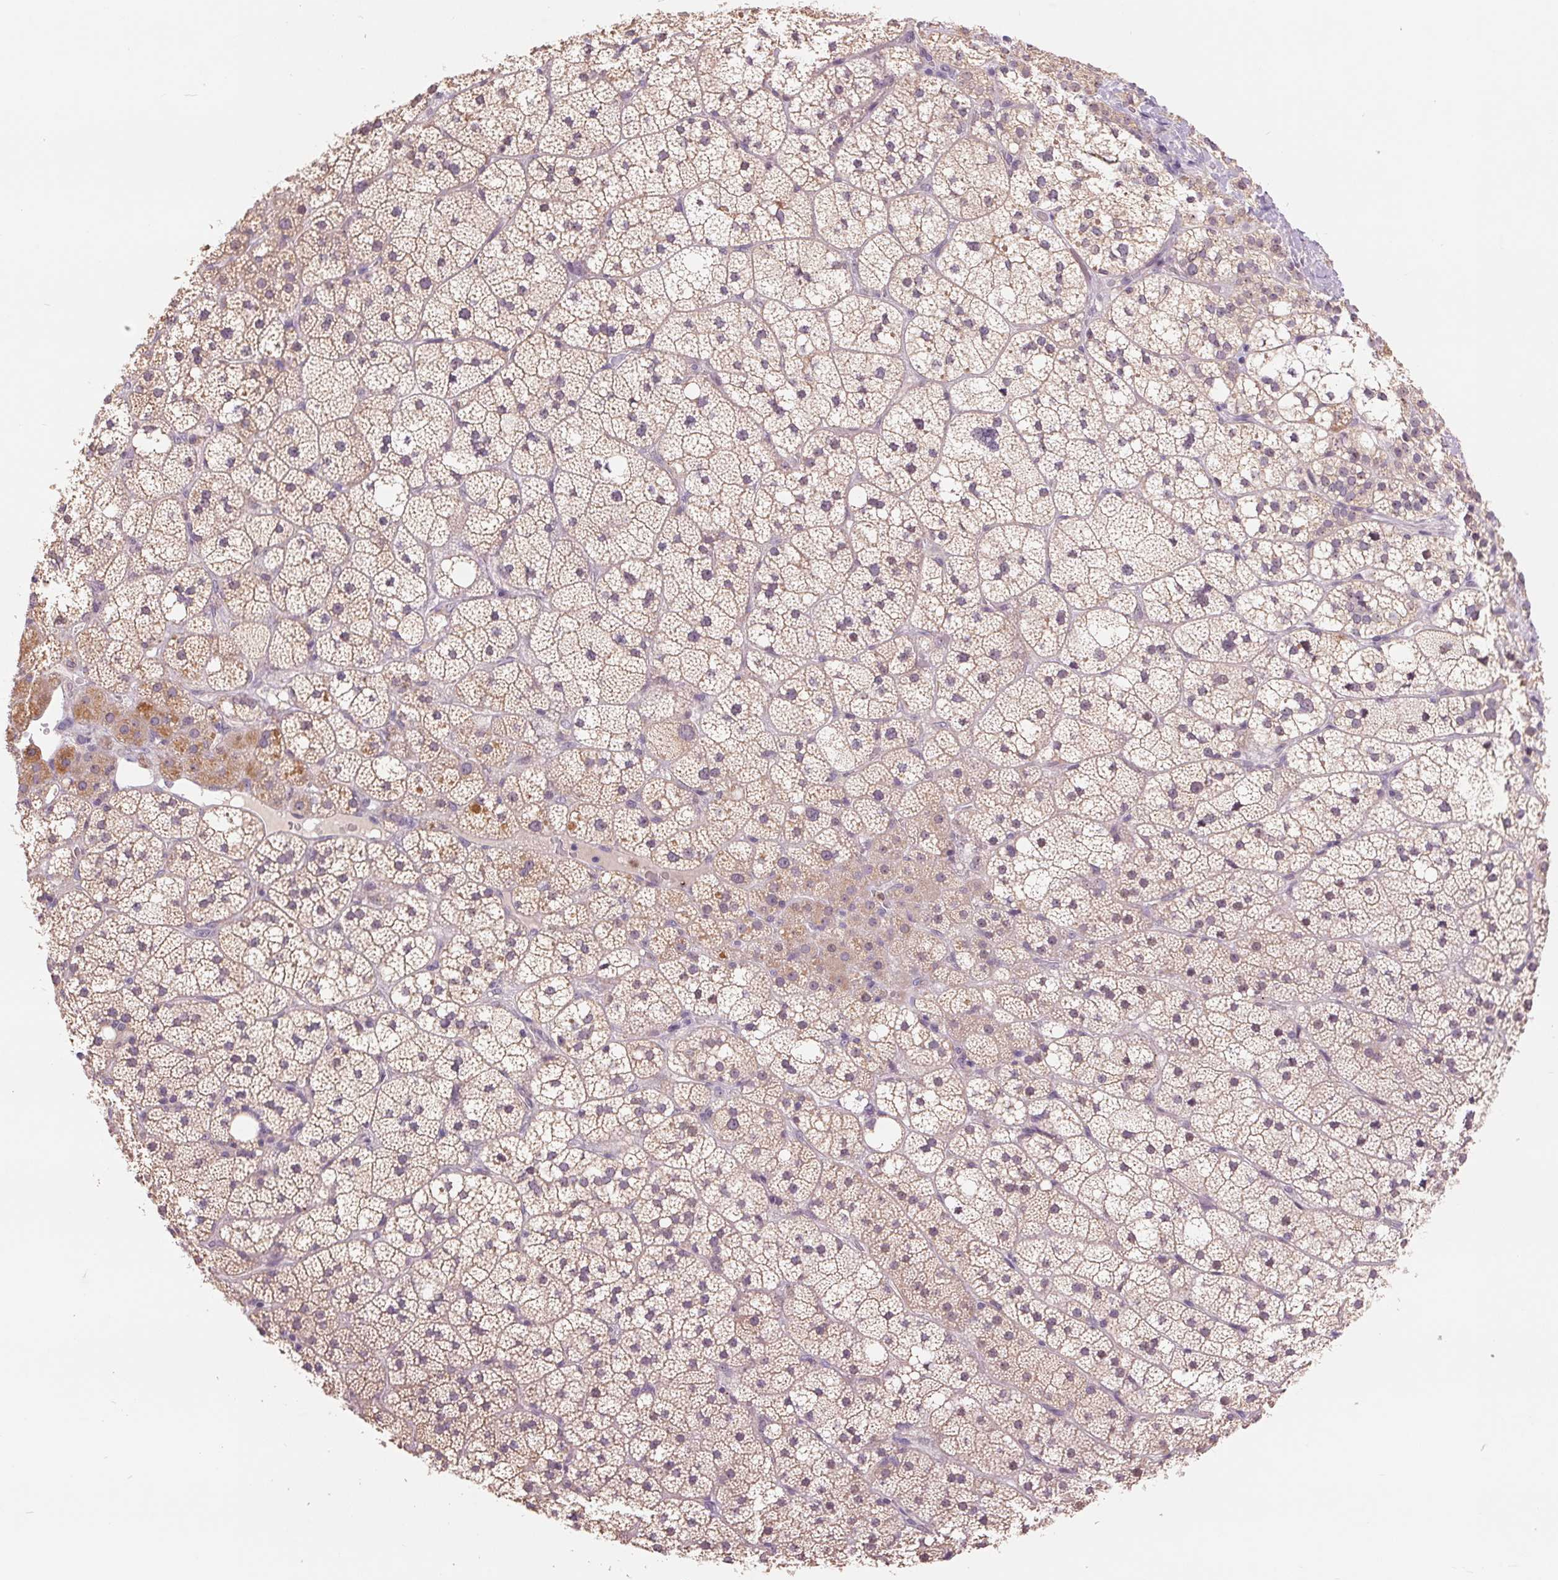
{"staining": {"intensity": "moderate", "quantity": "<25%", "location": "cytoplasmic/membranous"}, "tissue": "adrenal gland", "cell_type": "Glandular cells", "image_type": "normal", "snomed": [{"axis": "morphology", "description": "Normal tissue, NOS"}, {"axis": "topography", "description": "Adrenal gland"}], "caption": "Immunohistochemical staining of unremarkable adrenal gland exhibits moderate cytoplasmic/membranous protein expression in about <25% of glandular cells. Using DAB (brown) and hematoxylin (blue) stains, captured at high magnification using brightfield microscopy.", "gene": "RANBP3L", "patient": {"sex": "male", "age": 53}}